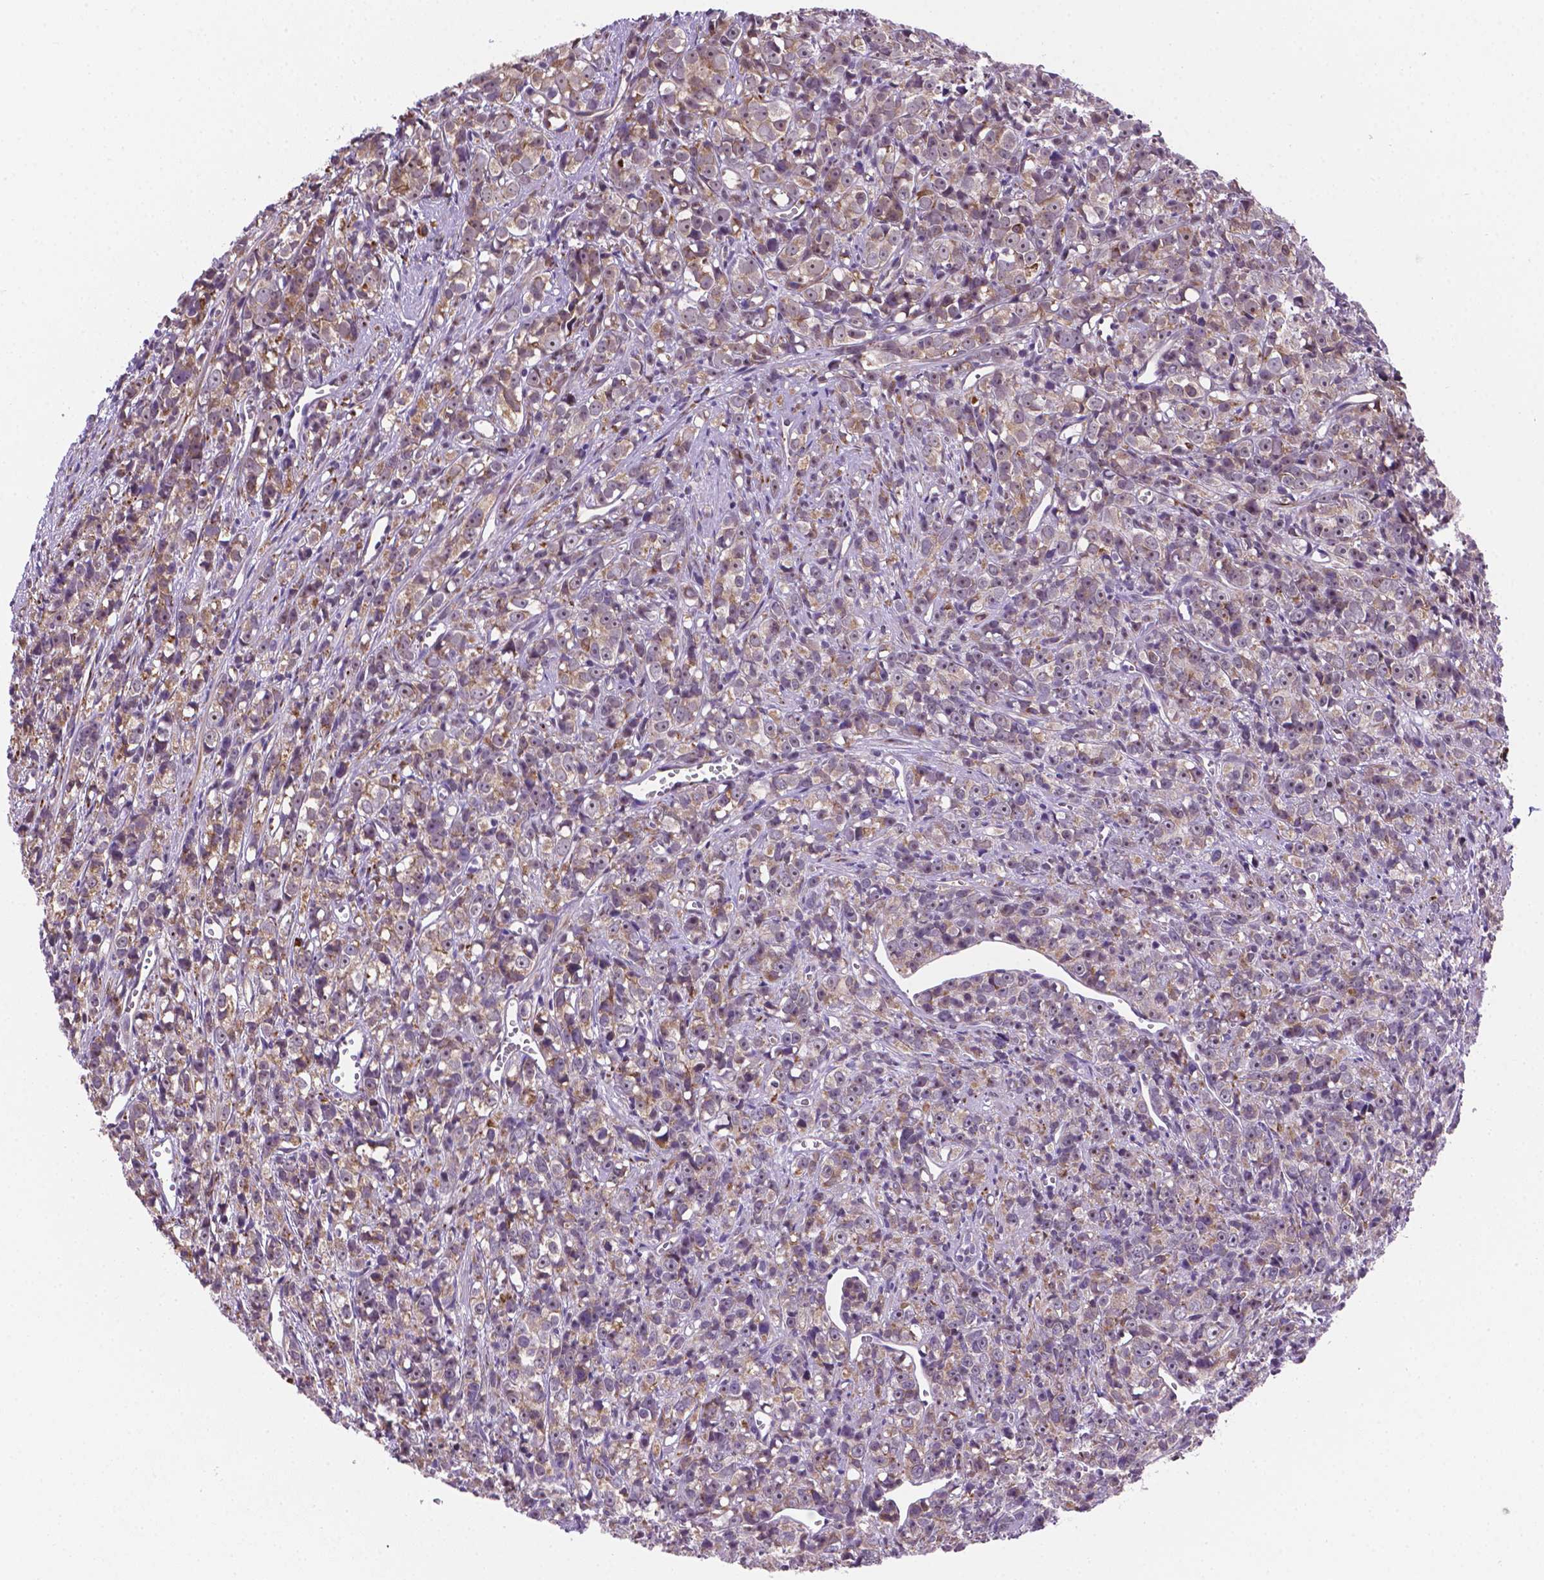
{"staining": {"intensity": "weak", "quantity": "25%-75%", "location": "cytoplasmic/membranous,nuclear"}, "tissue": "prostate cancer", "cell_type": "Tumor cells", "image_type": "cancer", "snomed": [{"axis": "morphology", "description": "Adenocarcinoma, High grade"}, {"axis": "topography", "description": "Prostate"}], "caption": "Protein expression analysis of prostate cancer (adenocarcinoma (high-grade)) shows weak cytoplasmic/membranous and nuclear staining in approximately 25%-75% of tumor cells.", "gene": "FNIP1", "patient": {"sex": "male", "age": 77}}